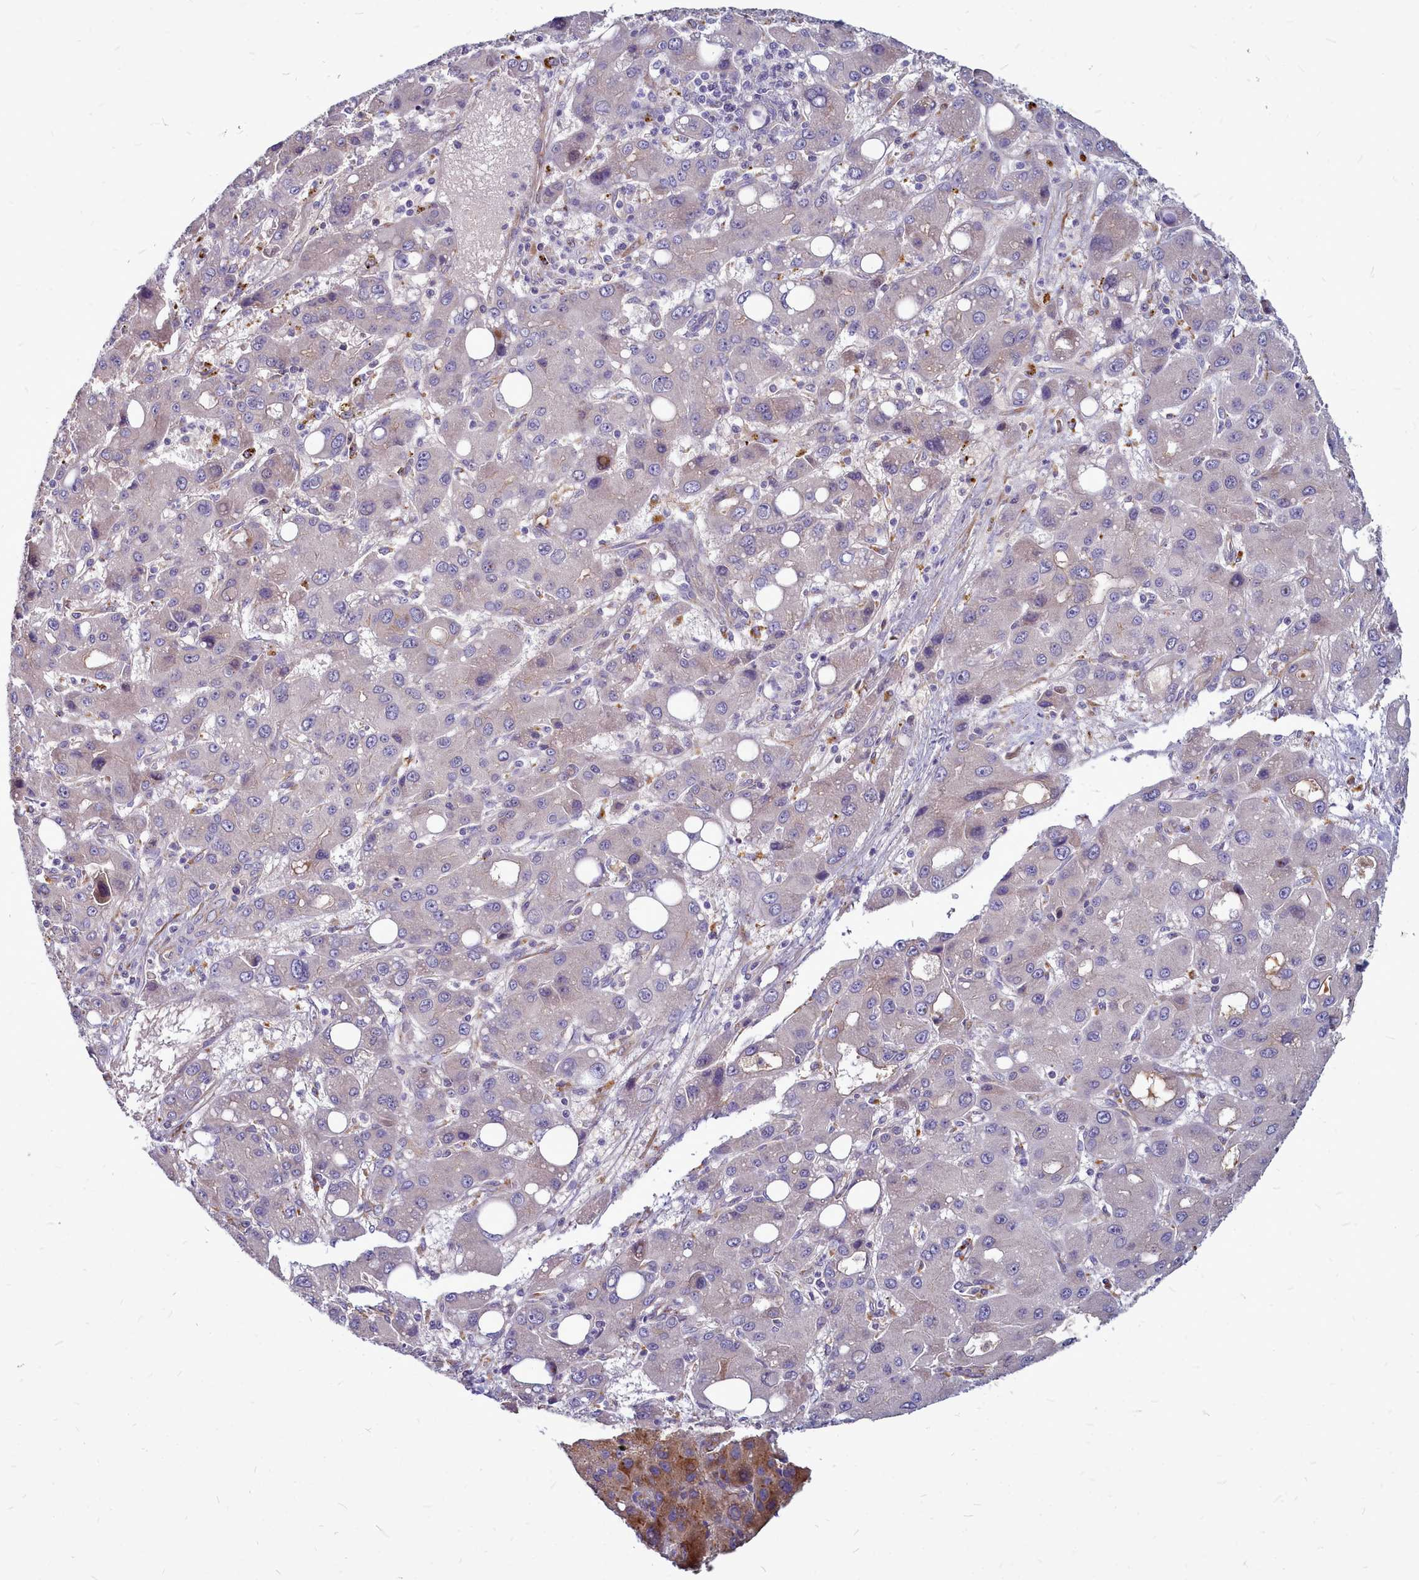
{"staining": {"intensity": "negative", "quantity": "none", "location": "none"}, "tissue": "liver cancer", "cell_type": "Tumor cells", "image_type": "cancer", "snomed": [{"axis": "morphology", "description": "Carcinoma, Hepatocellular, NOS"}, {"axis": "topography", "description": "Liver"}], "caption": "Tumor cells show no significant staining in liver hepatocellular carcinoma. Nuclei are stained in blue.", "gene": "SMPD4", "patient": {"sex": "male", "age": 55}}